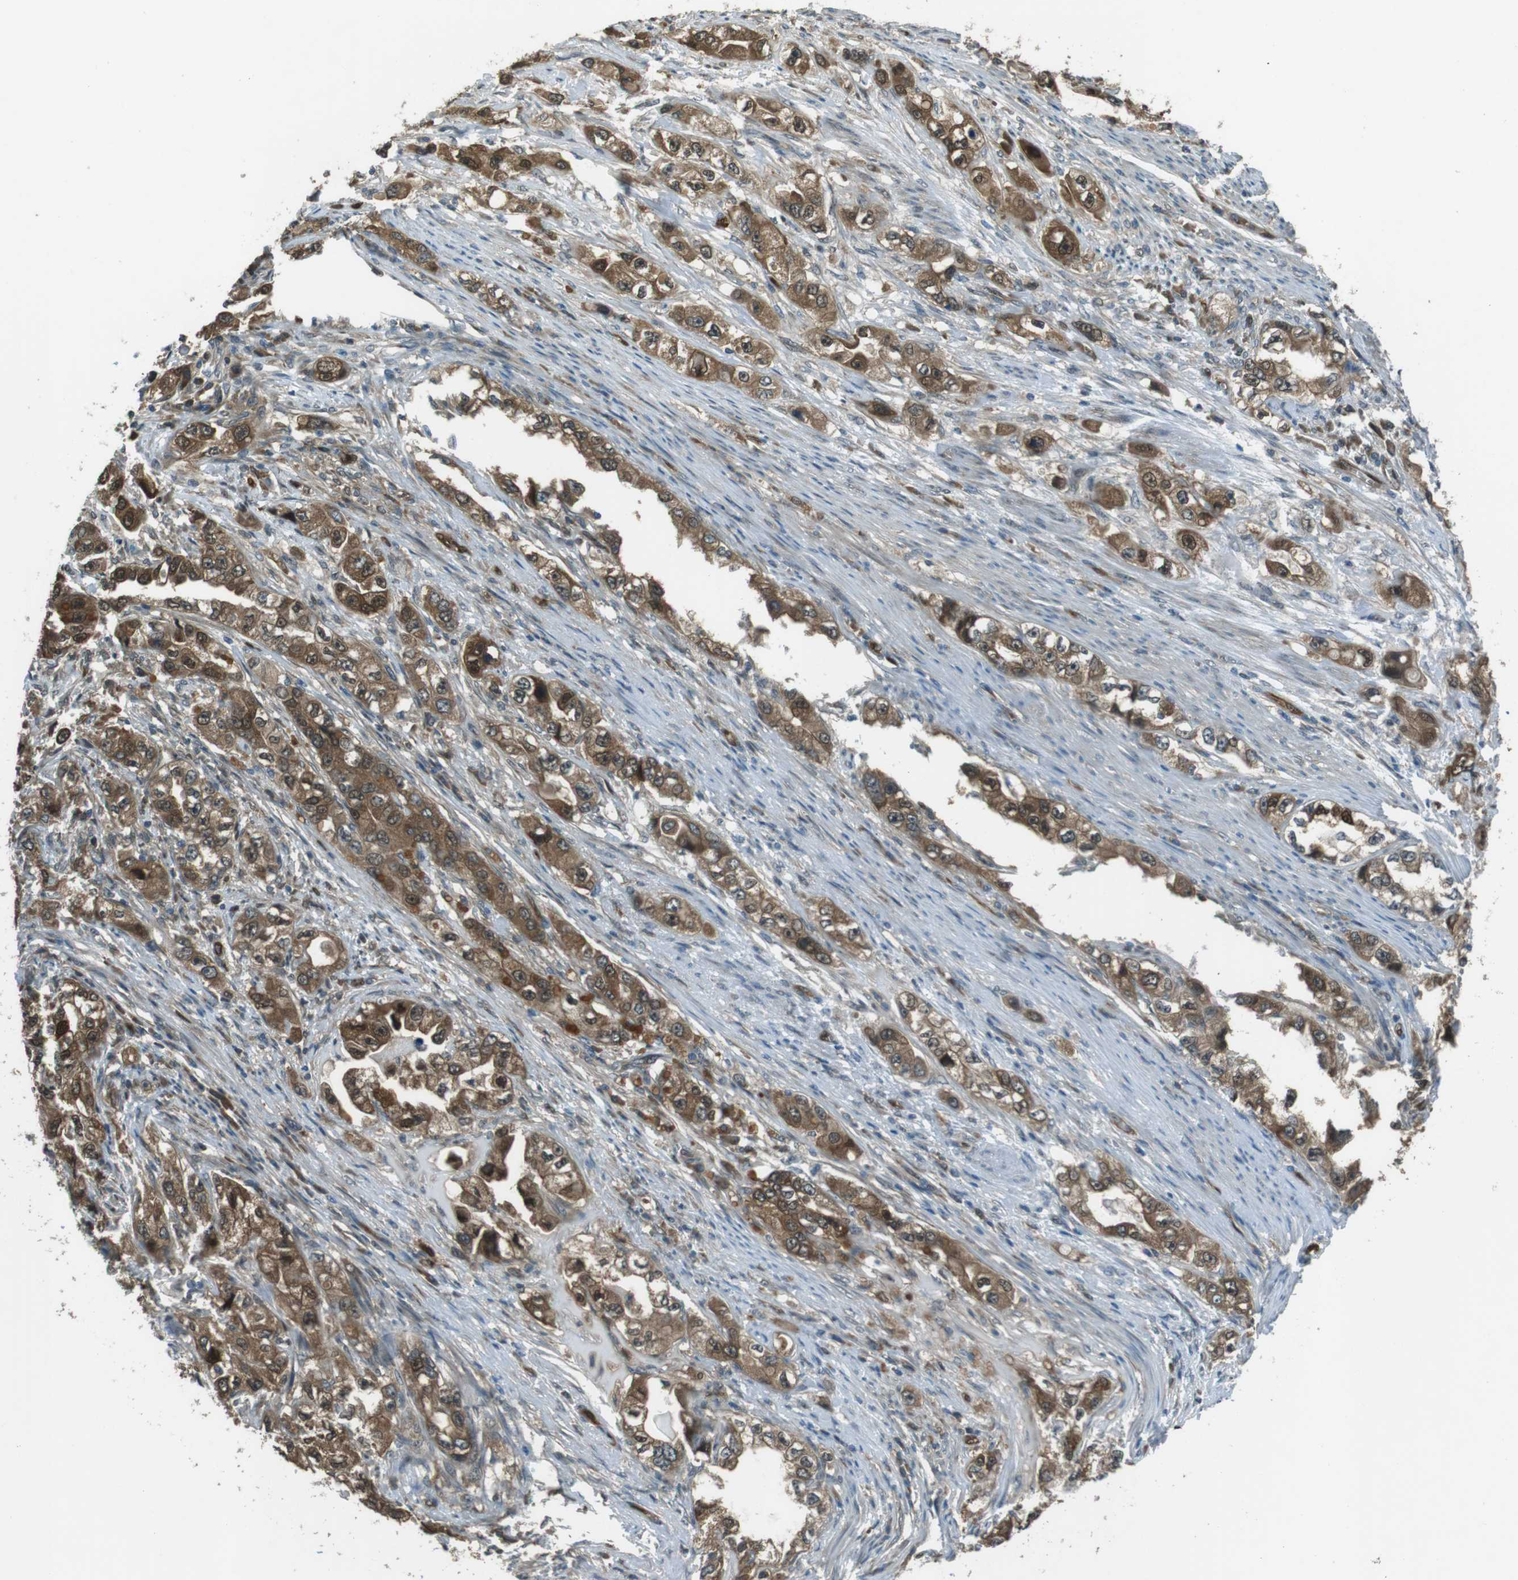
{"staining": {"intensity": "moderate", "quantity": ">75%", "location": "cytoplasmic/membranous,nuclear"}, "tissue": "stomach cancer", "cell_type": "Tumor cells", "image_type": "cancer", "snomed": [{"axis": "morphology", "description": "Adenocarcinoma, NOS"}, {"axis": "topography", "description": "Stomach, lower"}], "caption": "Moderate cytoplasmic/membranous and nuclear positivity for a protein is present in approximately >75% of tumor cells of stomach cancer (adenocarcinoma) using immunohistochemistry.", "gene": "MFAP3", "patient": {"sex": "female", "age": 93}}